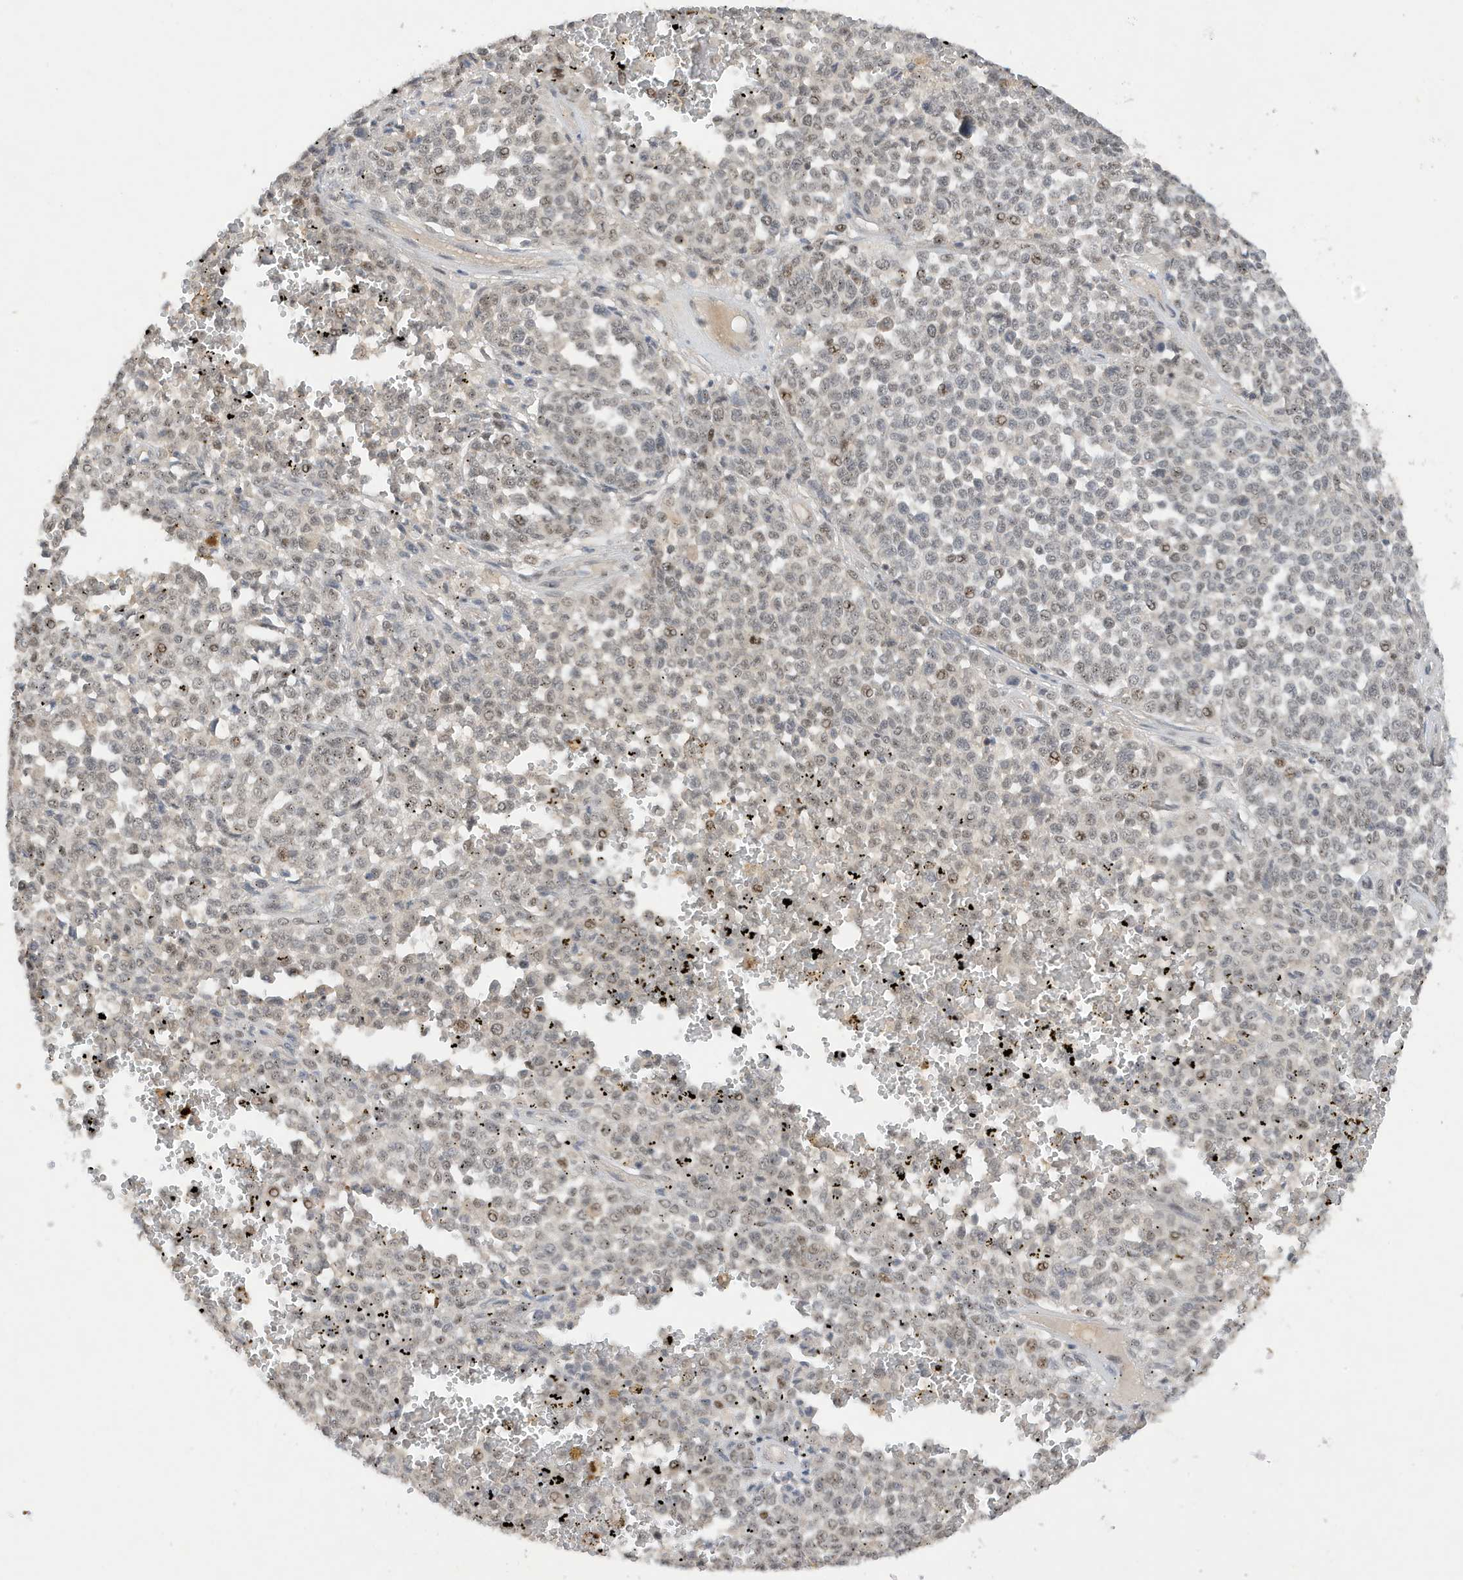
{"staining": {"intensity": "weak", "quantity": "25%-75%", "location": "nuclear"}, "tissue": "melanoma", "cell_type": "Tumor cells", "image_type": "cancer", "snomed": [{"axis": "morphology", "description": "Malignant melanoma, Metastatic site"}, {"axis": "topography", "description": "Pancreas"}], "caption": "This image displays melanoma stained with IHC to label a protein in brown. The nuclear of tumor cells show weak positivity for the protein. Nuclei are counter-stained blue.", "gene": "MAST3", "patient": {"sex": "female", "age": 30}}